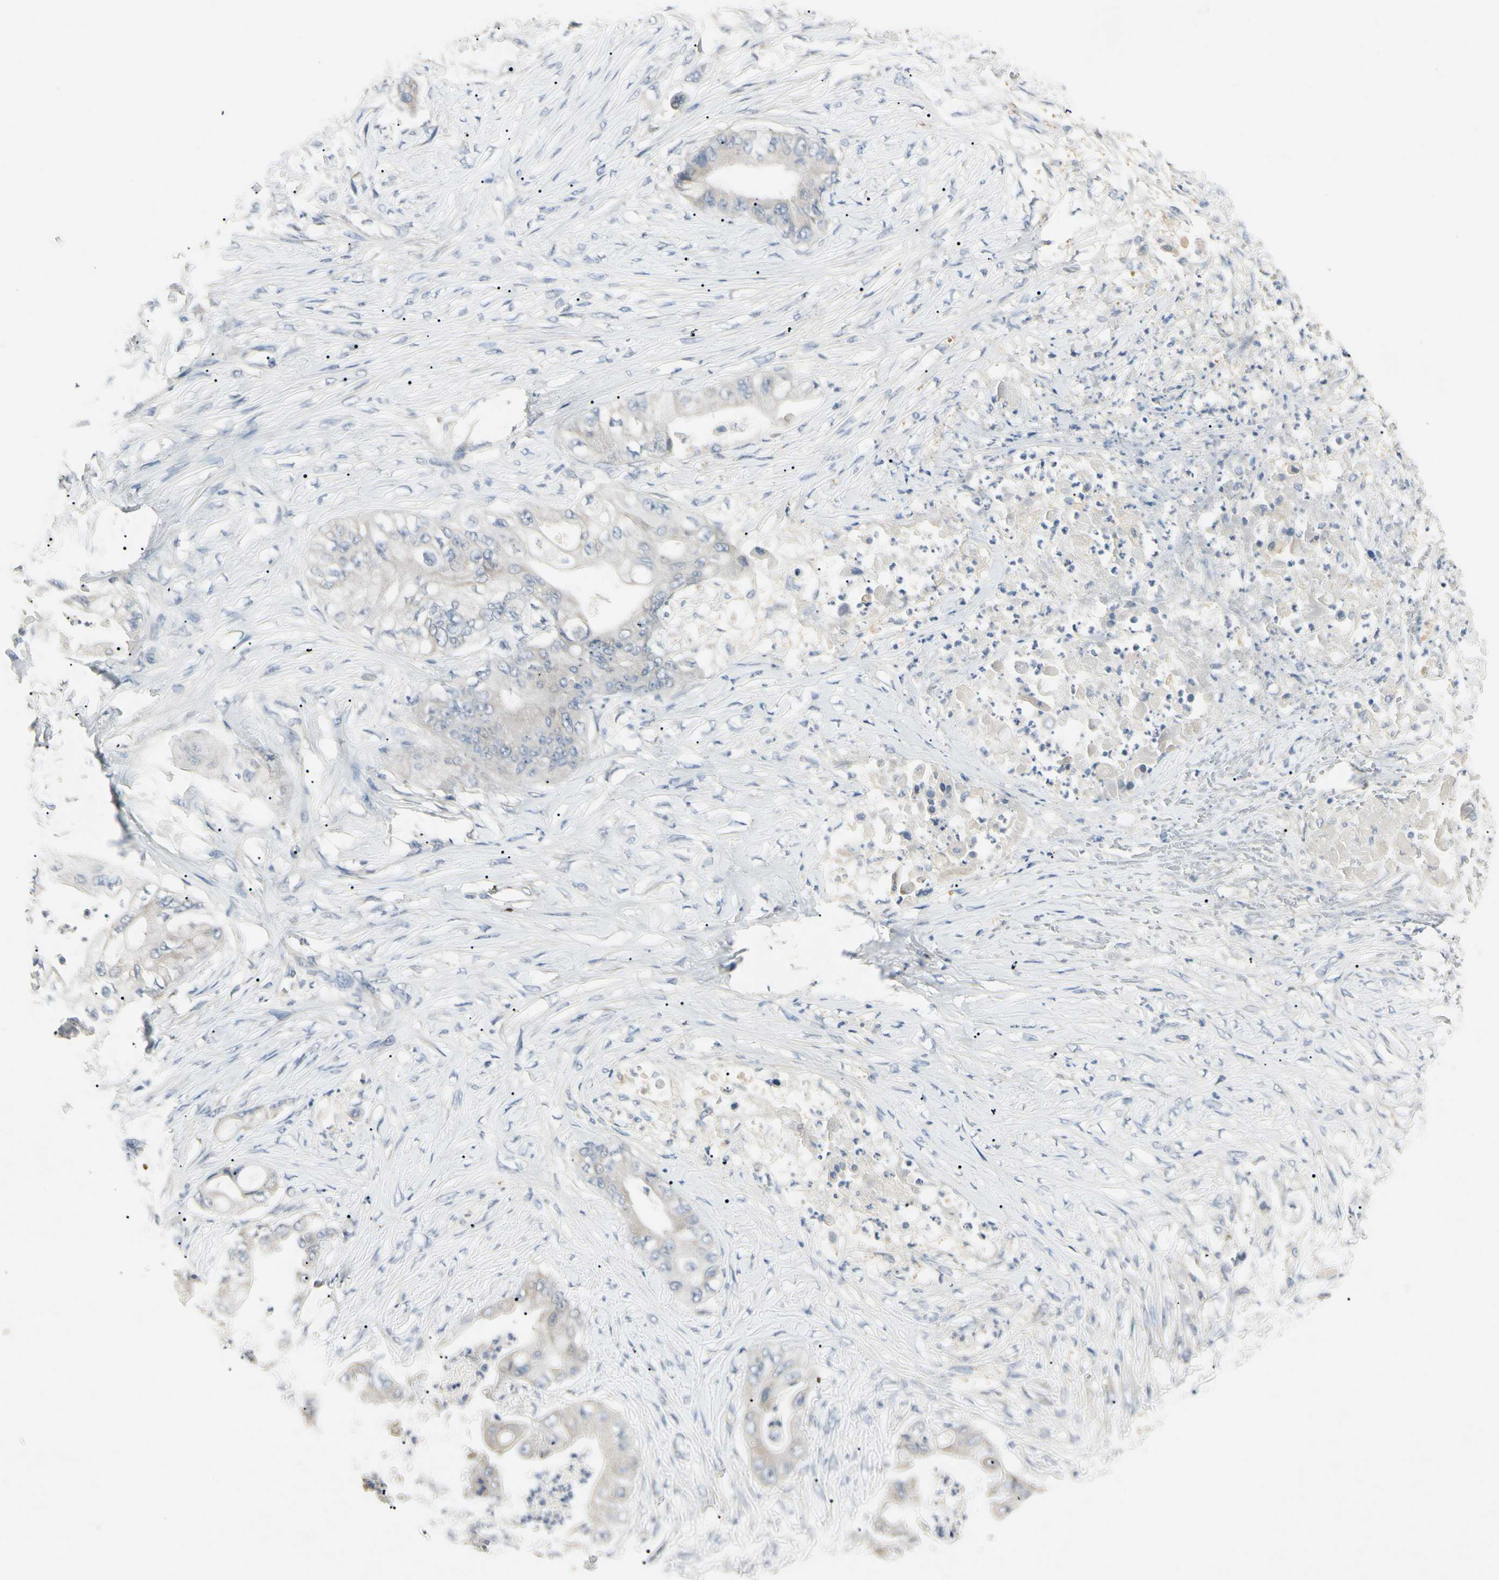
{"staining": {"intensity": "weak", "quantity": "<25%", "location": "cytoplasmic/membranous"}, "tissue": "stomach cancer", "cell_type": "Tumor cells", "image_type": "cancer", "snomed": [{"axis": "morphology", "description": "Adenocarcinoma, NOS"}, {"axis": "topography", "description": "Stomach"}], "caption": "There is no significant staining in tumor cells of stomach cancer.", "gene": "PRSS21", "patient": {"sex": "female", "age": 73}}